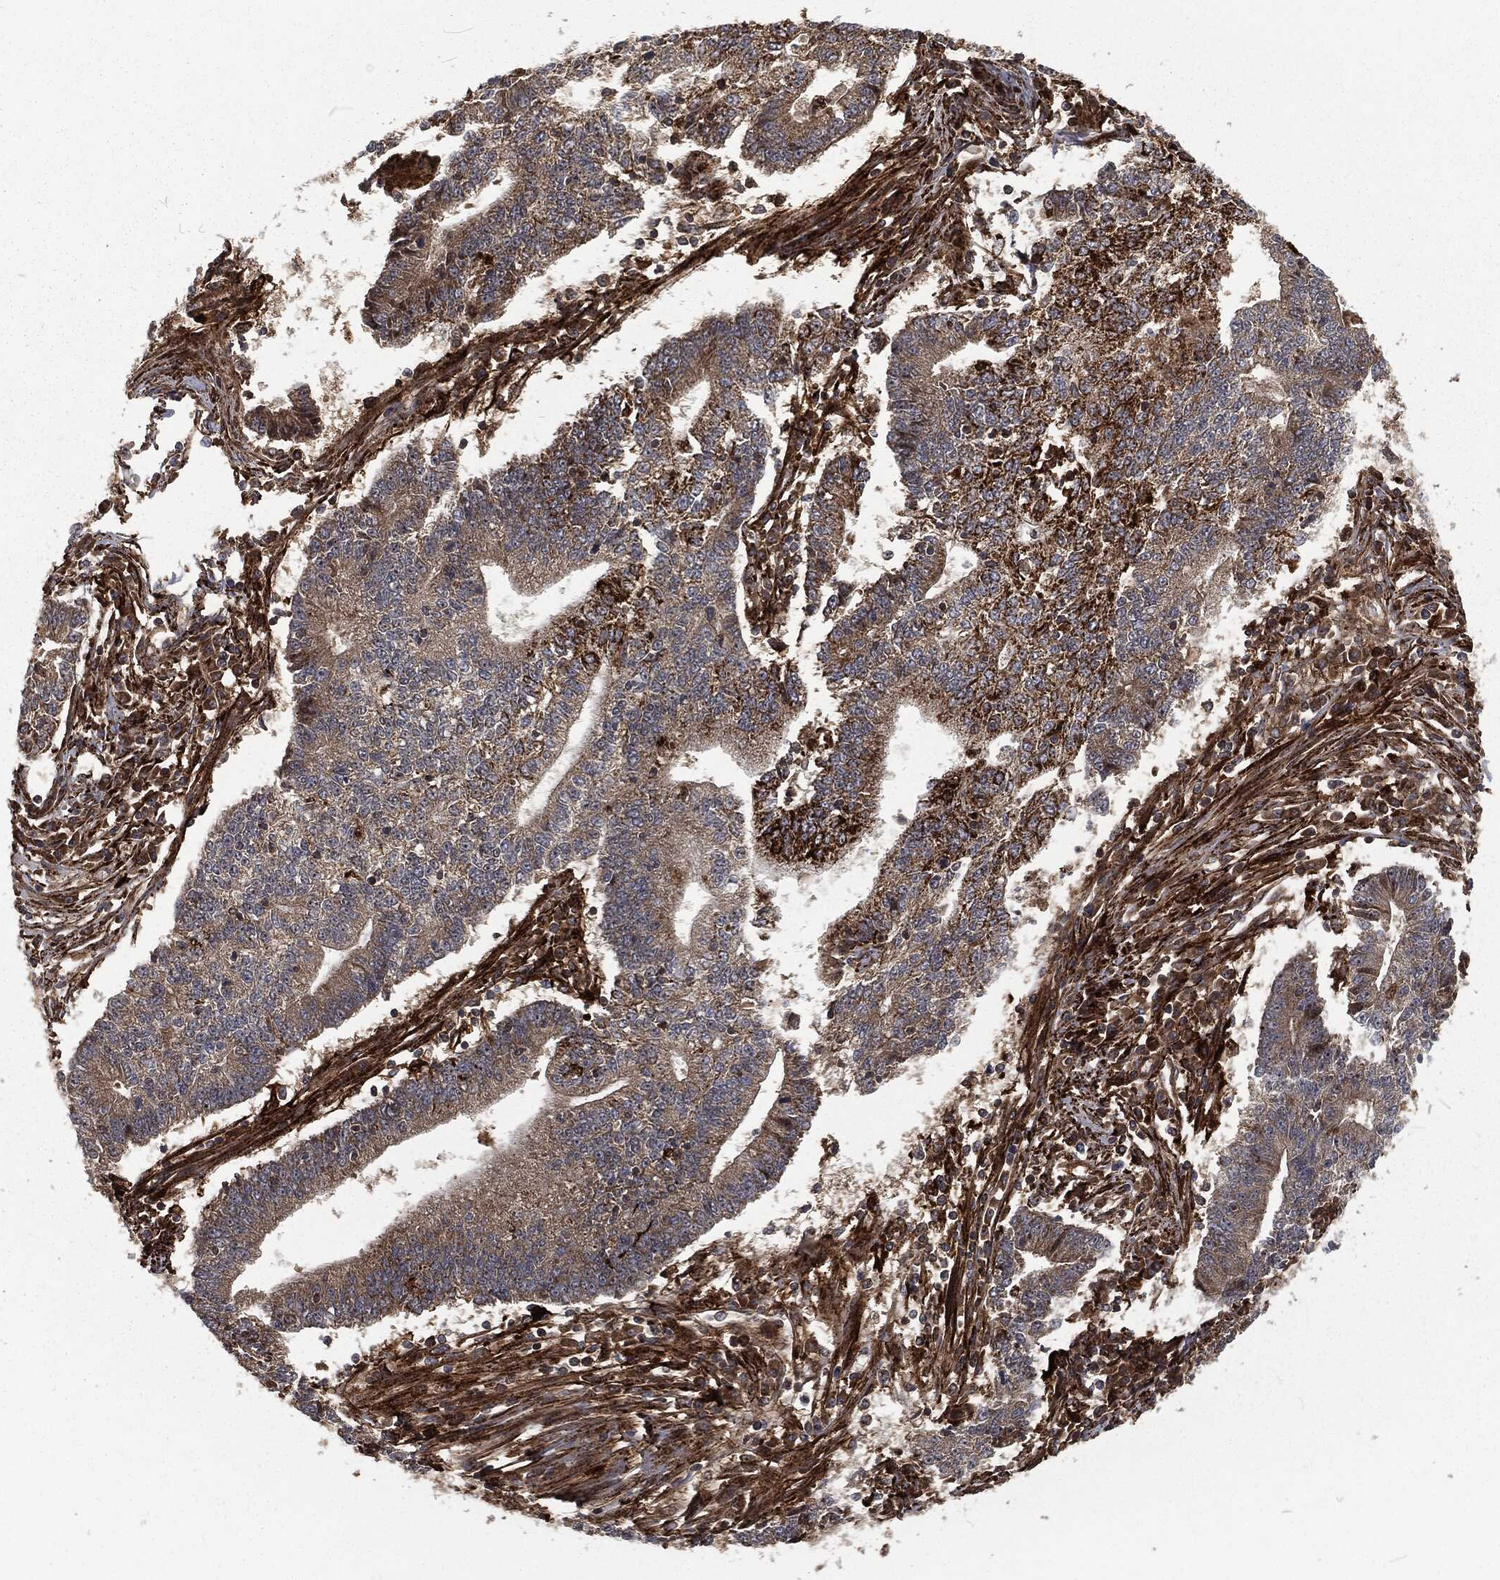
{"staining": {"intensity": "strong", "quantity": "25%-75%", "location": "cytoplasmic/membranous"}, "tissue": "endometrial cancer", "cell_type": "Tumor cells", "image_type": "cancer", "snomed": [{"axis": "morphology", "description": "Adenocarcinoma, NOS"}, {"axis": "topography", "description": "Uterus"}, {"axis": "topography", "description": "Endometrium"}], "caption": "Immunohistochemistry (IHC) (DAB (3,3'-diaminobenzidine)) staining of adenocarcinoma (endometrial) reveals strong cytoplasmic/membranous protein expression in about 25%-75% of tumor cells.", "gene": "RFTN1", "patient": {"sex": "female", "age": 54}}